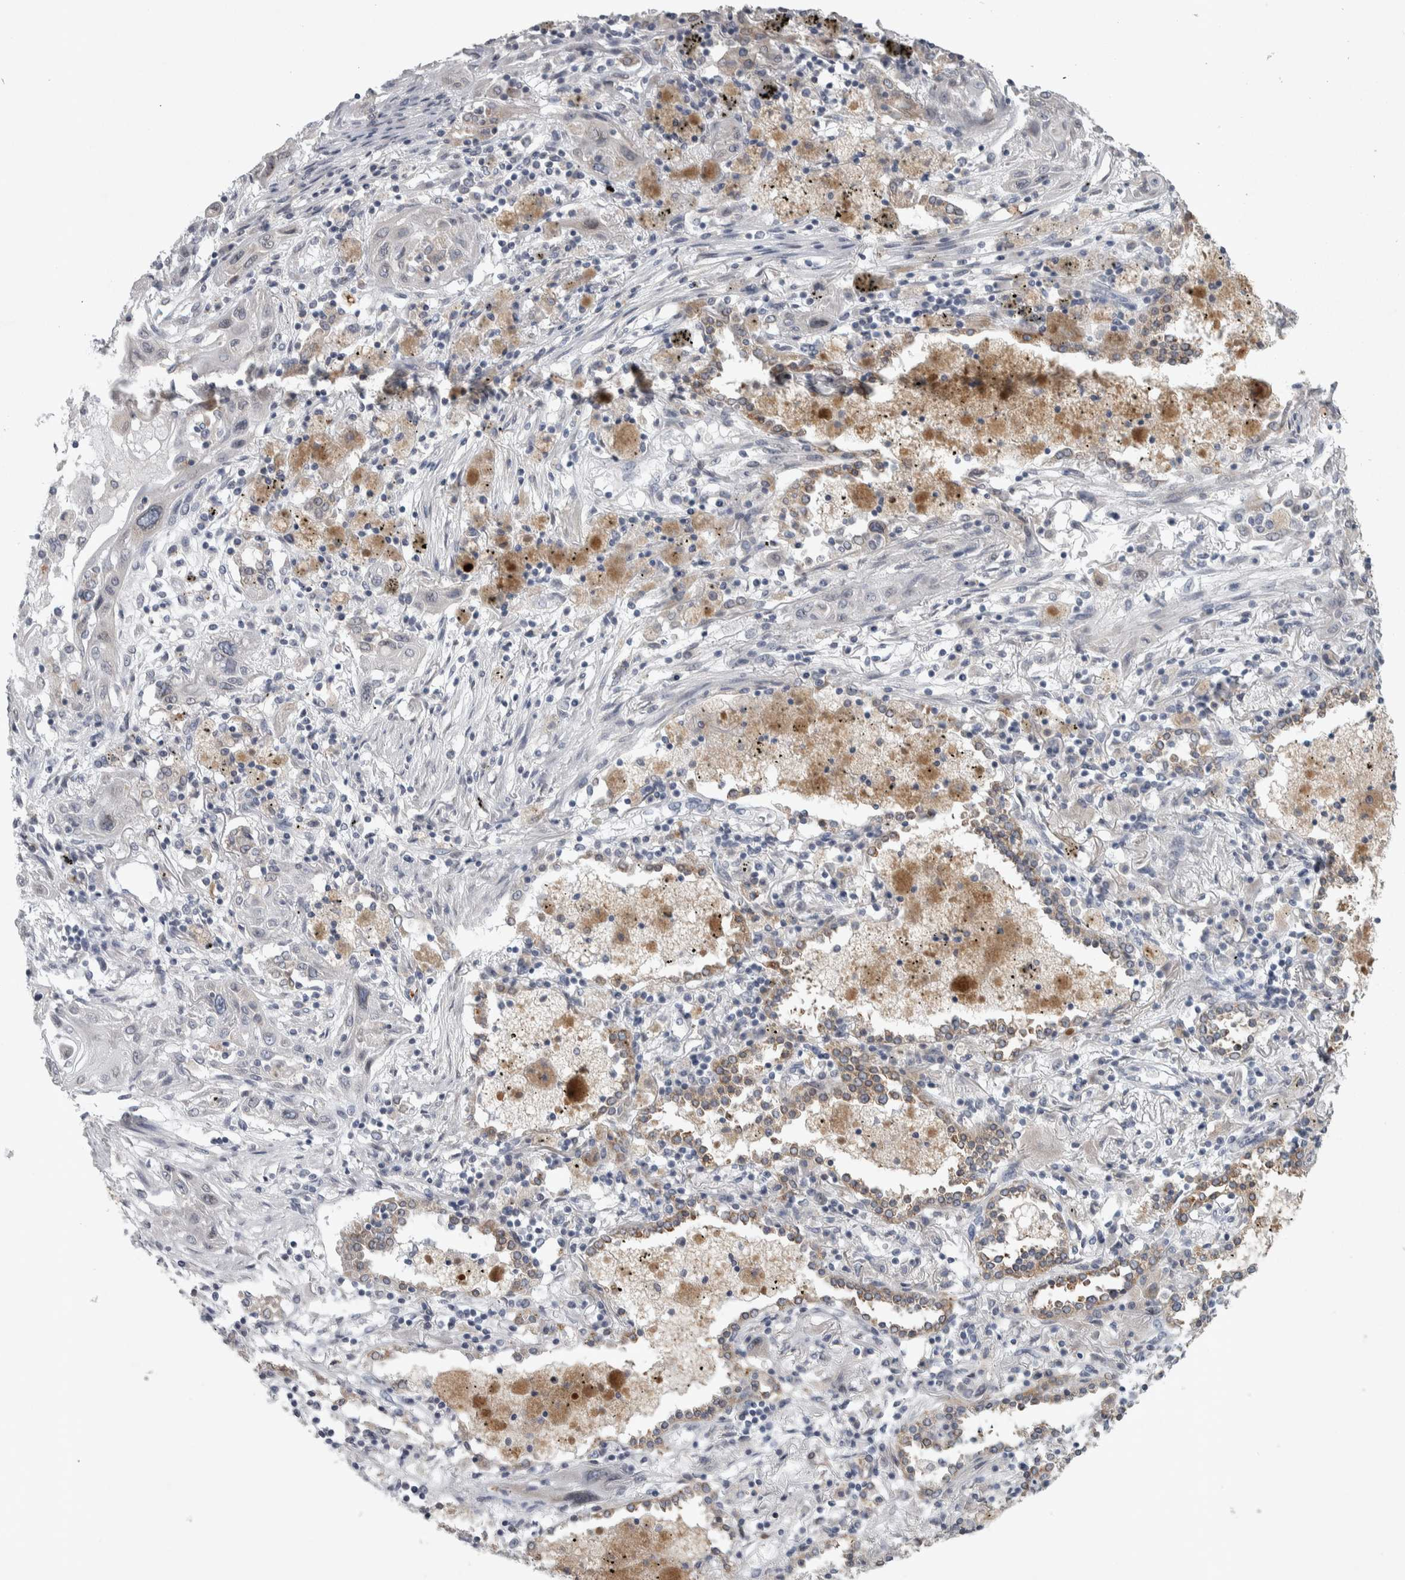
{"staining": {"intensity": "negative", "quantity": "none", "location": "none"}, "tissue": "lung cancer", "cell_type": "Tumor cells", "image_type": "cancer", "snomed": [{"axis": "morphology", "description": "Squamous cell carcinoma, NOS"}, {"axis": "topography", "description": "Lung"}], "caption": "DAB immunohistochemical staining of lung cancer shows no significant expression in tumor cells. Brightfield microscopy of IHC stained with DAB (brown) and hematoxylin (blue), captured at high magnification.", "gene": "SIGMAR1", "patient": {"sex": "female", "age": 47}}